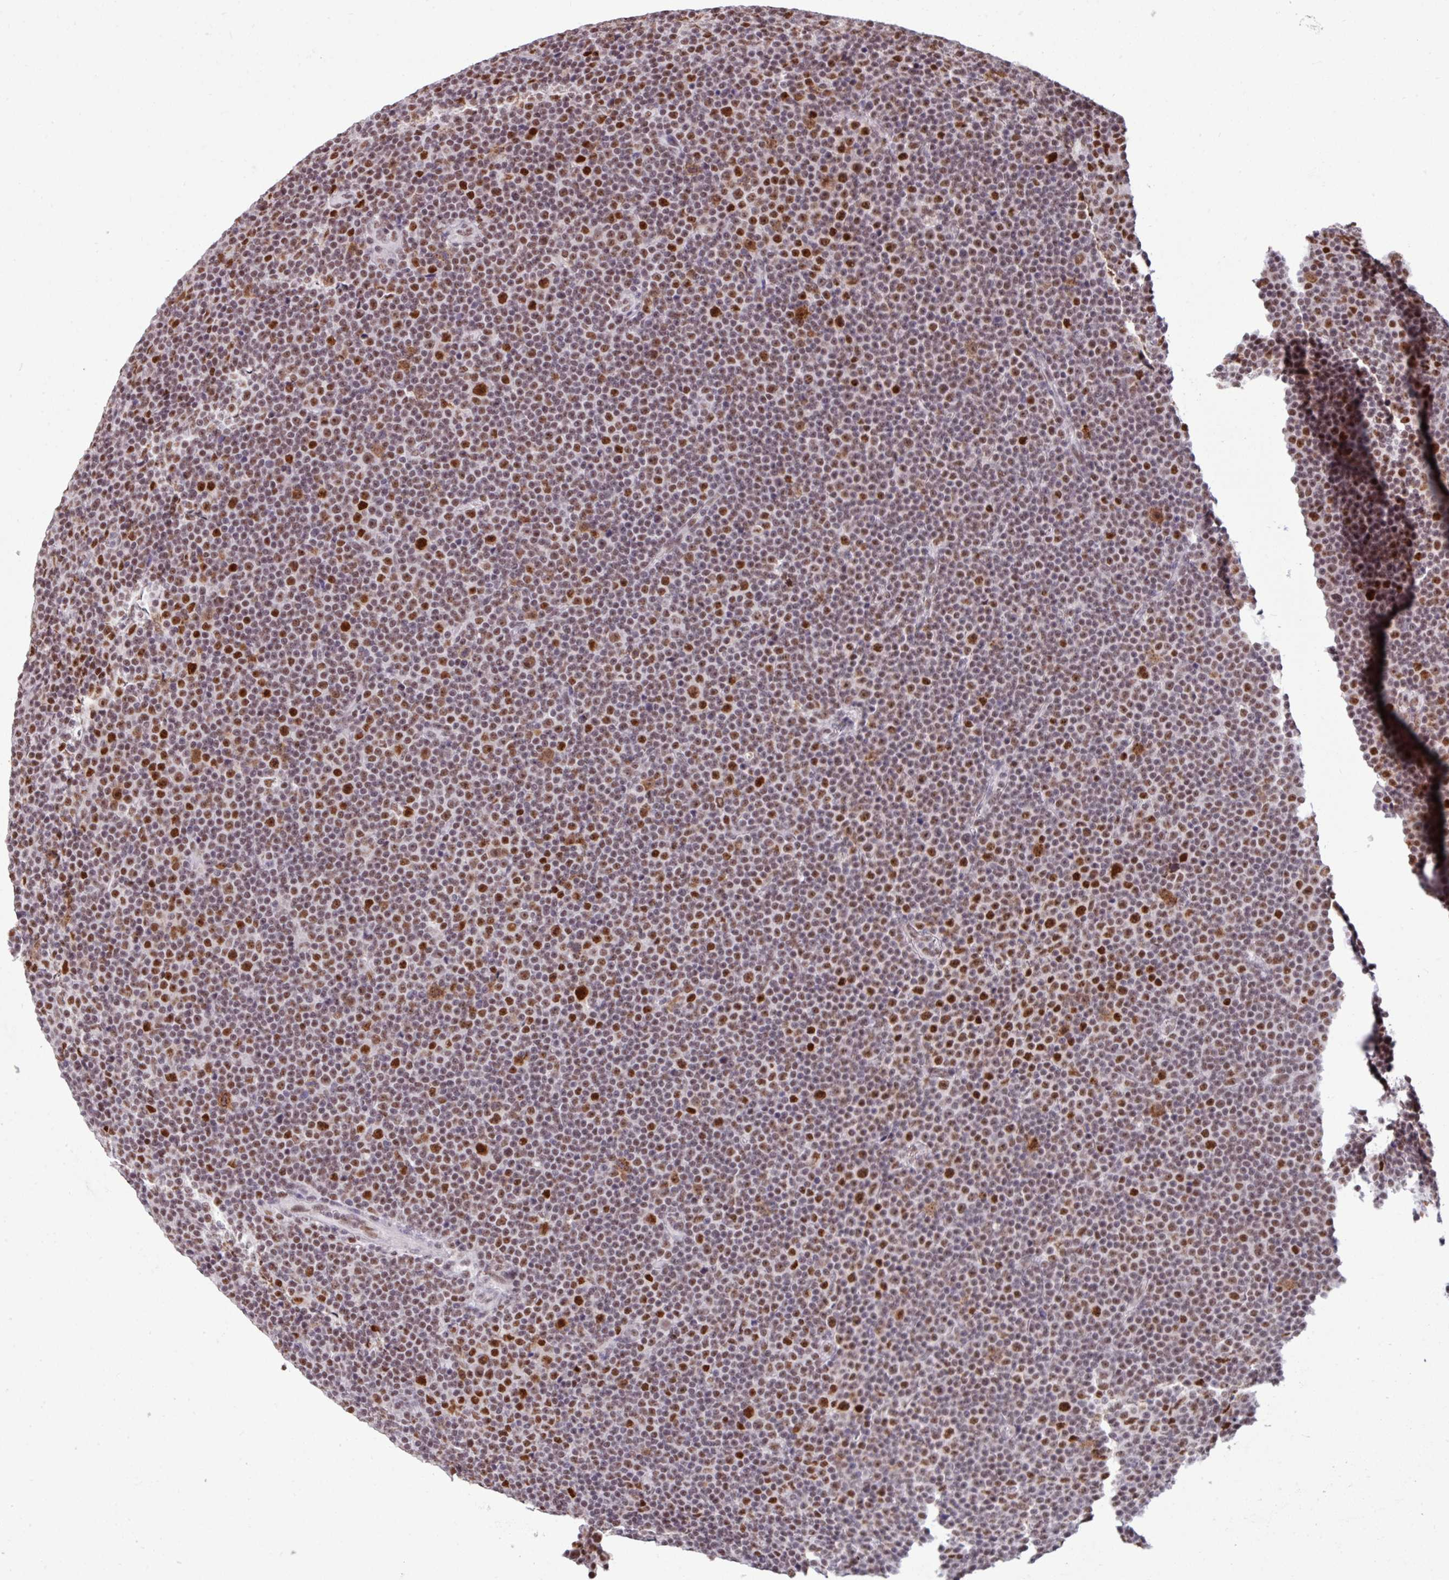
{"staining": {"intensity": "strong", "quantity": "<25%", "location": "nuclear"}, "tissue": "lymphoma", "cell_type": "Tumor cells", "image_type": "cancer", "snomed": [{"axis": "morphology", "description": "Malignant lymphoma, non-Hodgkin's type, Low grade"}, {"axis": "topography", "description": "Lymph node"}], "caption": "A brown stain labels strong nuclear staining of a protein in human lymphoma tumor cells. Immunohistochemistry (ihc) stains the protein in brown and the nuclei are stained blue.", "gene": "TDG", "patient": {"sex": "female", "age": 67}}